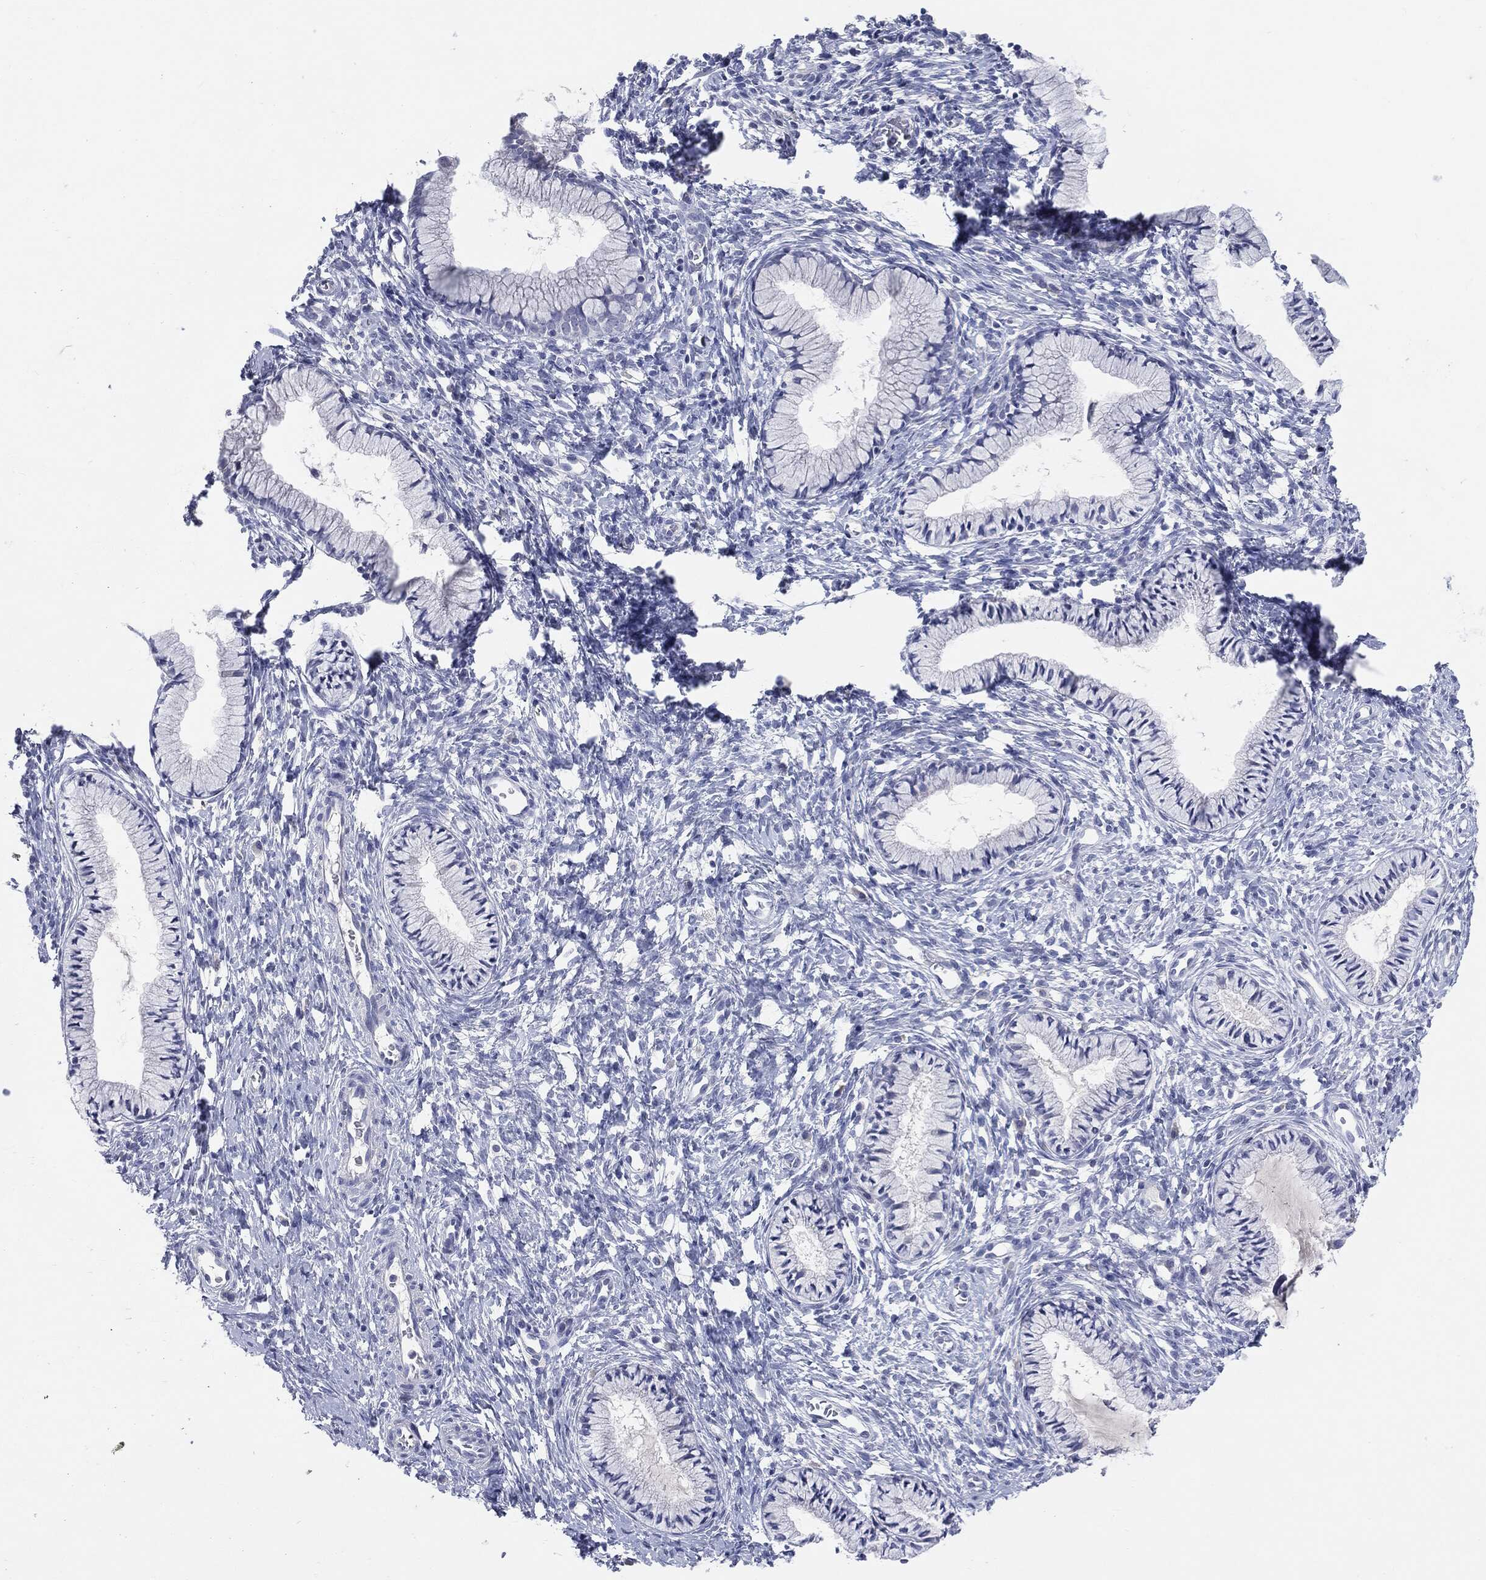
{"staining": {"intensity": "negative", "quantity": "none", "location": "none"}, "tissue": "cervix", "cell_type": "Glandular cells", "image_type": "normal", "snomed": [{"axis": "morphology", "description": "Normal tissue, NOS"}, {"axis": "topography", "description": "Cervix"}], "caption": "Normal cervix was stained to show a protein in brown. There is no significant positivity in glandular cells. (DAB immunohistochemistry with hematoxylin counter stain).", "gene": "TSHB", "patient": {"sex": "female", "age": 39}}